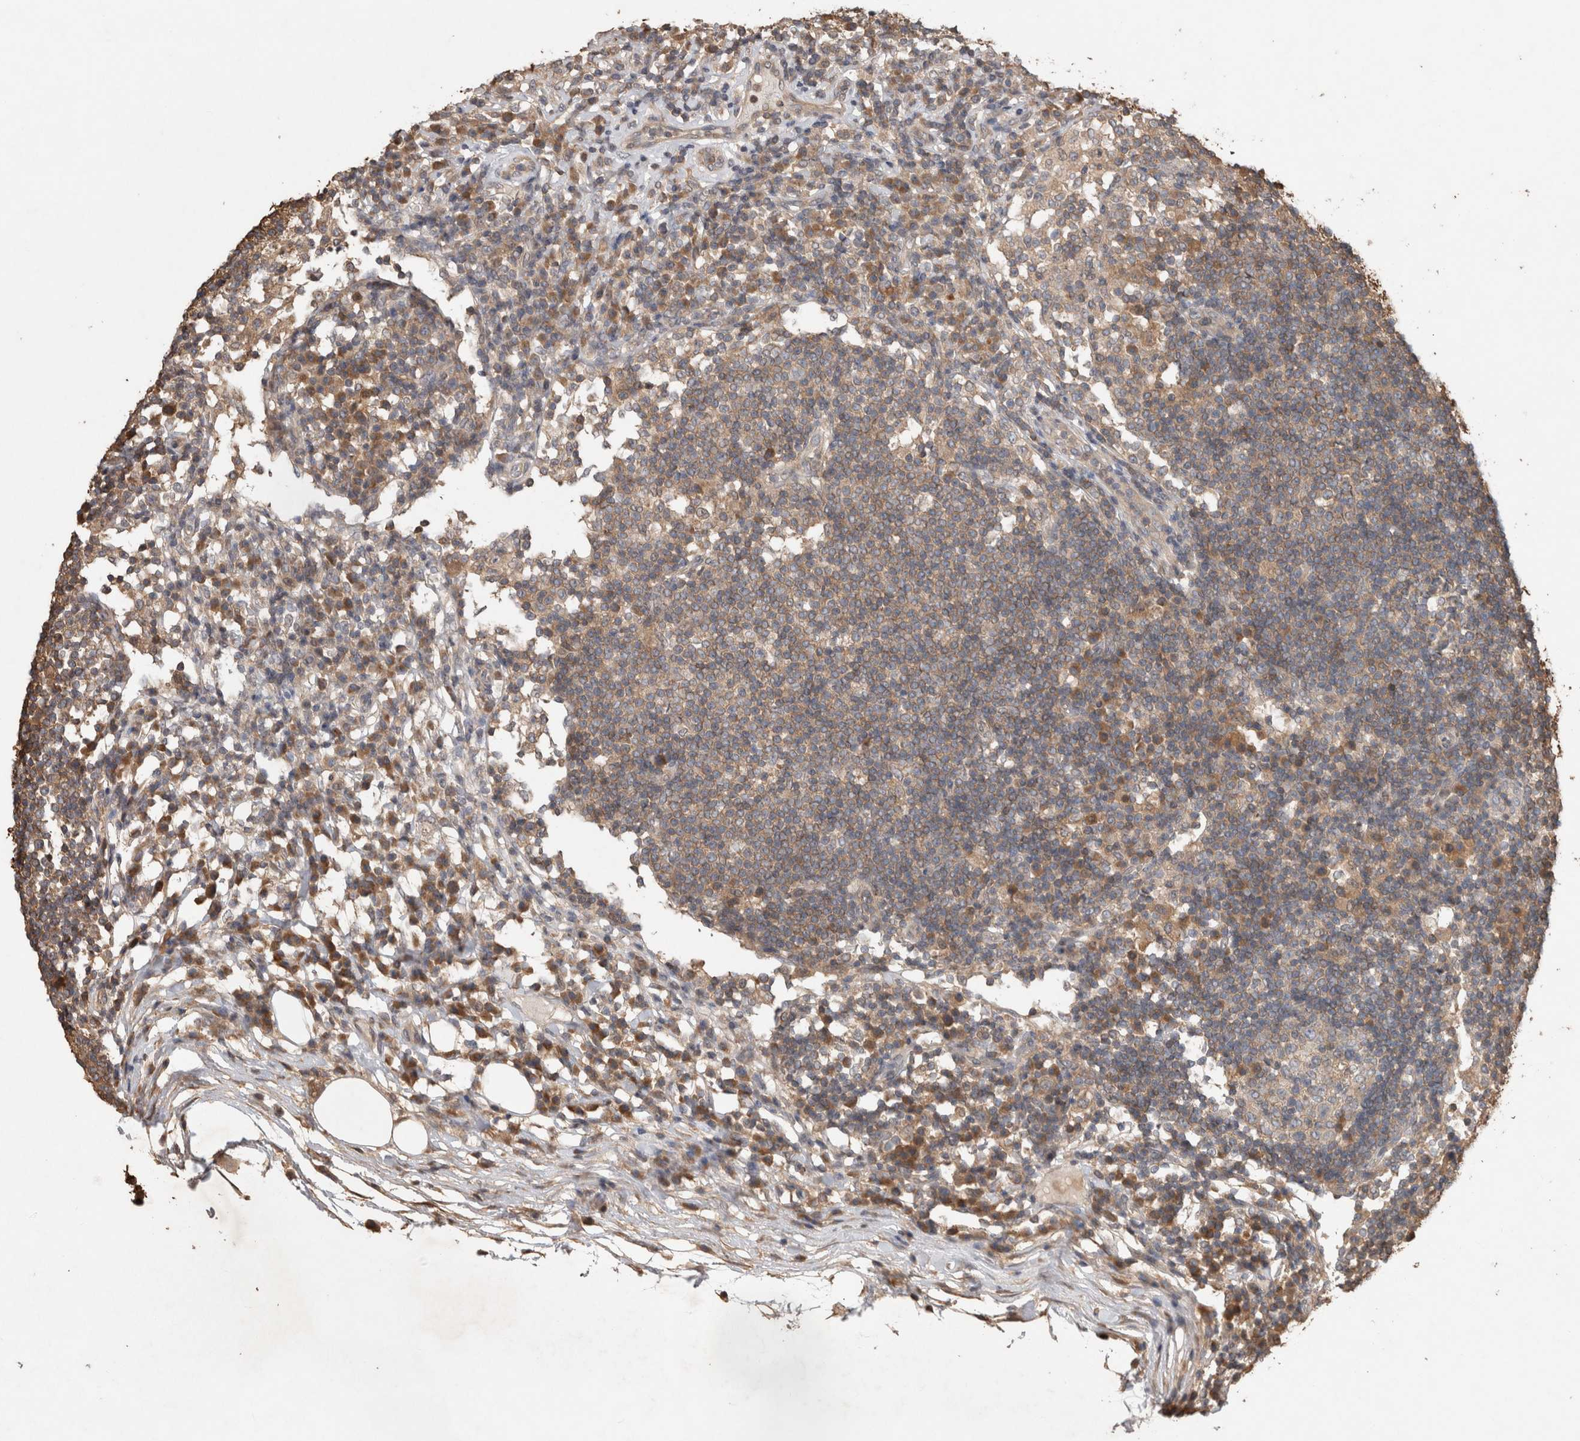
{"staining": {"intensity": "moderate", "quantity": ">75%", "location": "cytoplasmic/membranous"}, "tissue": "lymph node", "cell_type": "Germinal center cells", "image_type": "normal", "snomed": [{"axis": "morphology", "description": "Normal tissue, NOS"}, {"axis": "topography", "description": "Lymph node"}], "caption": "This image exhibits immunohistochemistry (IHC) staining of normal human lymph node, with medium moderate cytoplasmic/membranous staining in about >75% of germinal center cells.", "gene": "TRIM5", "patient": {"sex": "female", "age": 53}}